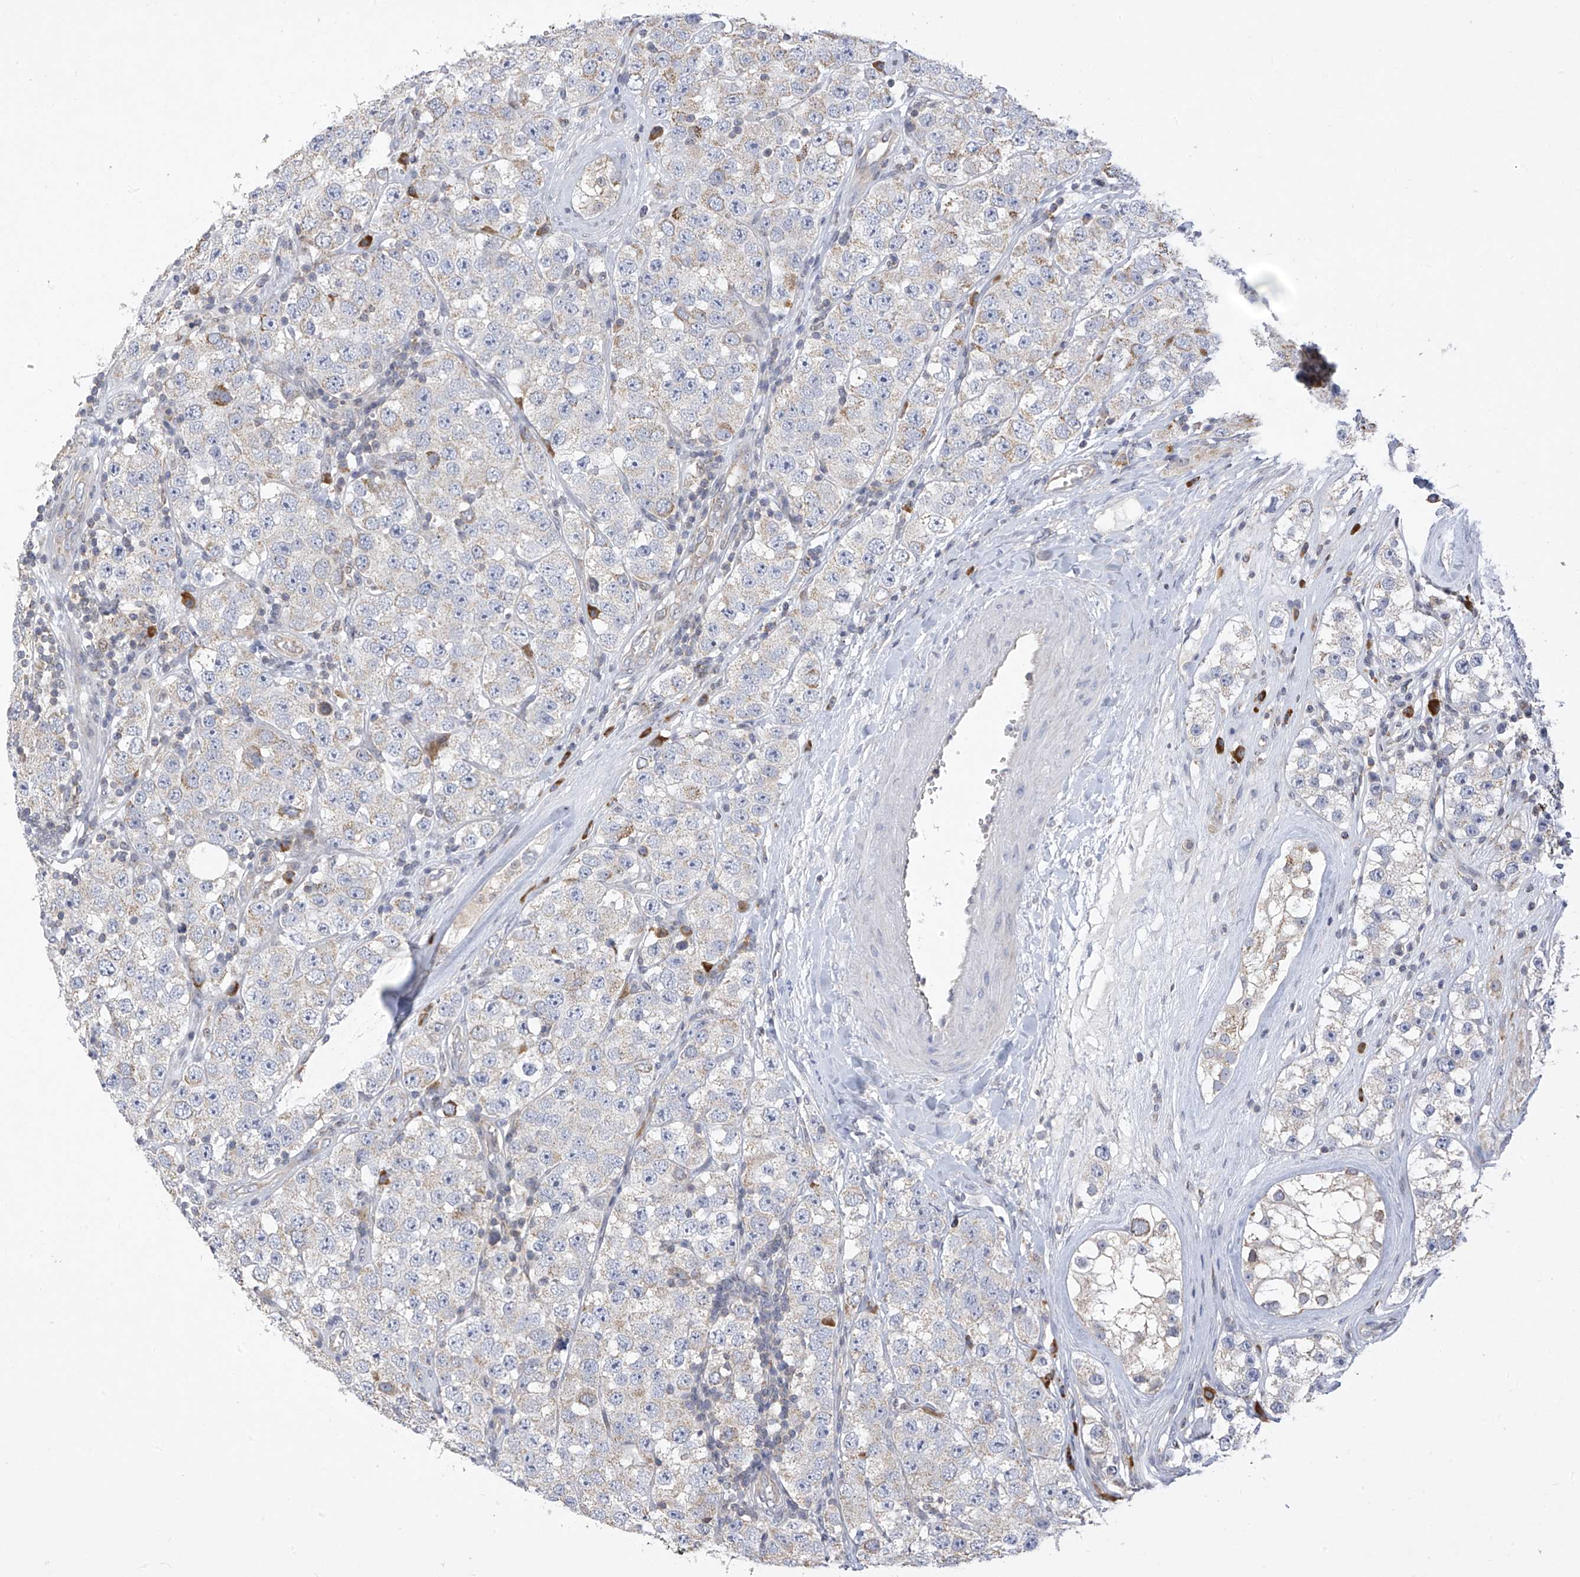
{"staining": {"intensity": "weak", "quantity": "<25%", "location": "cytoplasmic/membranous"}, "tissue": "testis cancer", "cell_type": "Tumor cells", "image_type": "cancer", "snomed": [{"axis": "morphology", "description": "Seminoma, NOS"}, {"axis": "topography", "description": "Testis"}], "caption": "Tumor cells are negative for brown protein staining in testis cancer.", "gene": "SLCO4A1", "patient": {"sex": "male", "age": 28}}